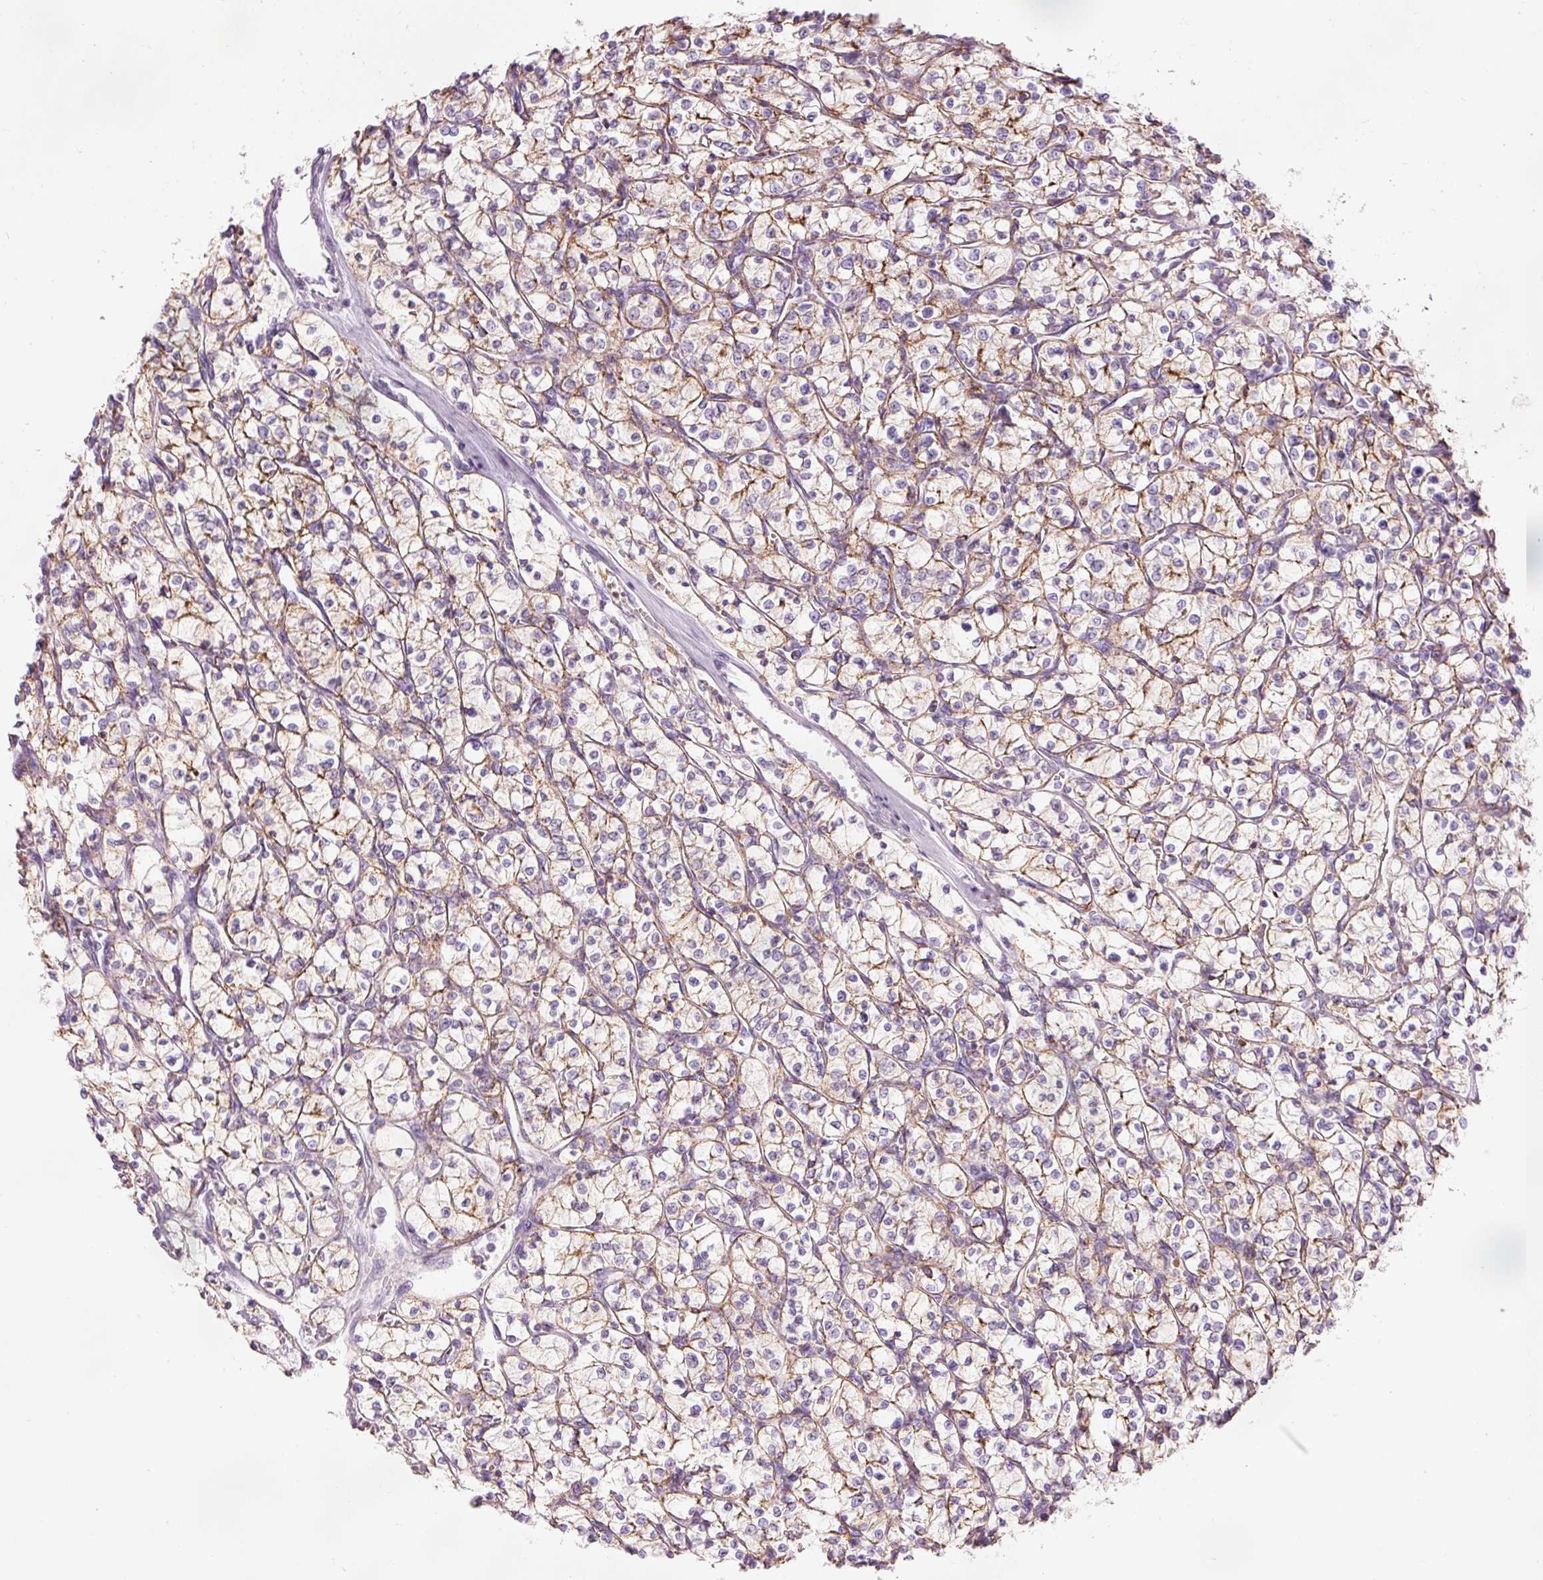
{"staining": {"intensity": "moderate", "quantity": "25%-75%", "location": "cytoplasmic/membranous"}, "tissue": "renal cancer", "cell_type": "Tumor cells", "image_type": "cancer", "snomed": [{"axis": "morphology", "description": "Adenocarcinoma, NOS"}, {"axis": "topography", "description": "Kidney"}], "caption": "Immunohistochemical staining of human renal cancer (adenocarcinoma) displays moderate cytoplasmic/membranous protein staining in approximately 25%-75% of tumor cells. (brown staining indicates protein expression, while blue staining denotes nuclei).", "gene": "DHRS11", "patient": {"sex": "female", "age": 64}}